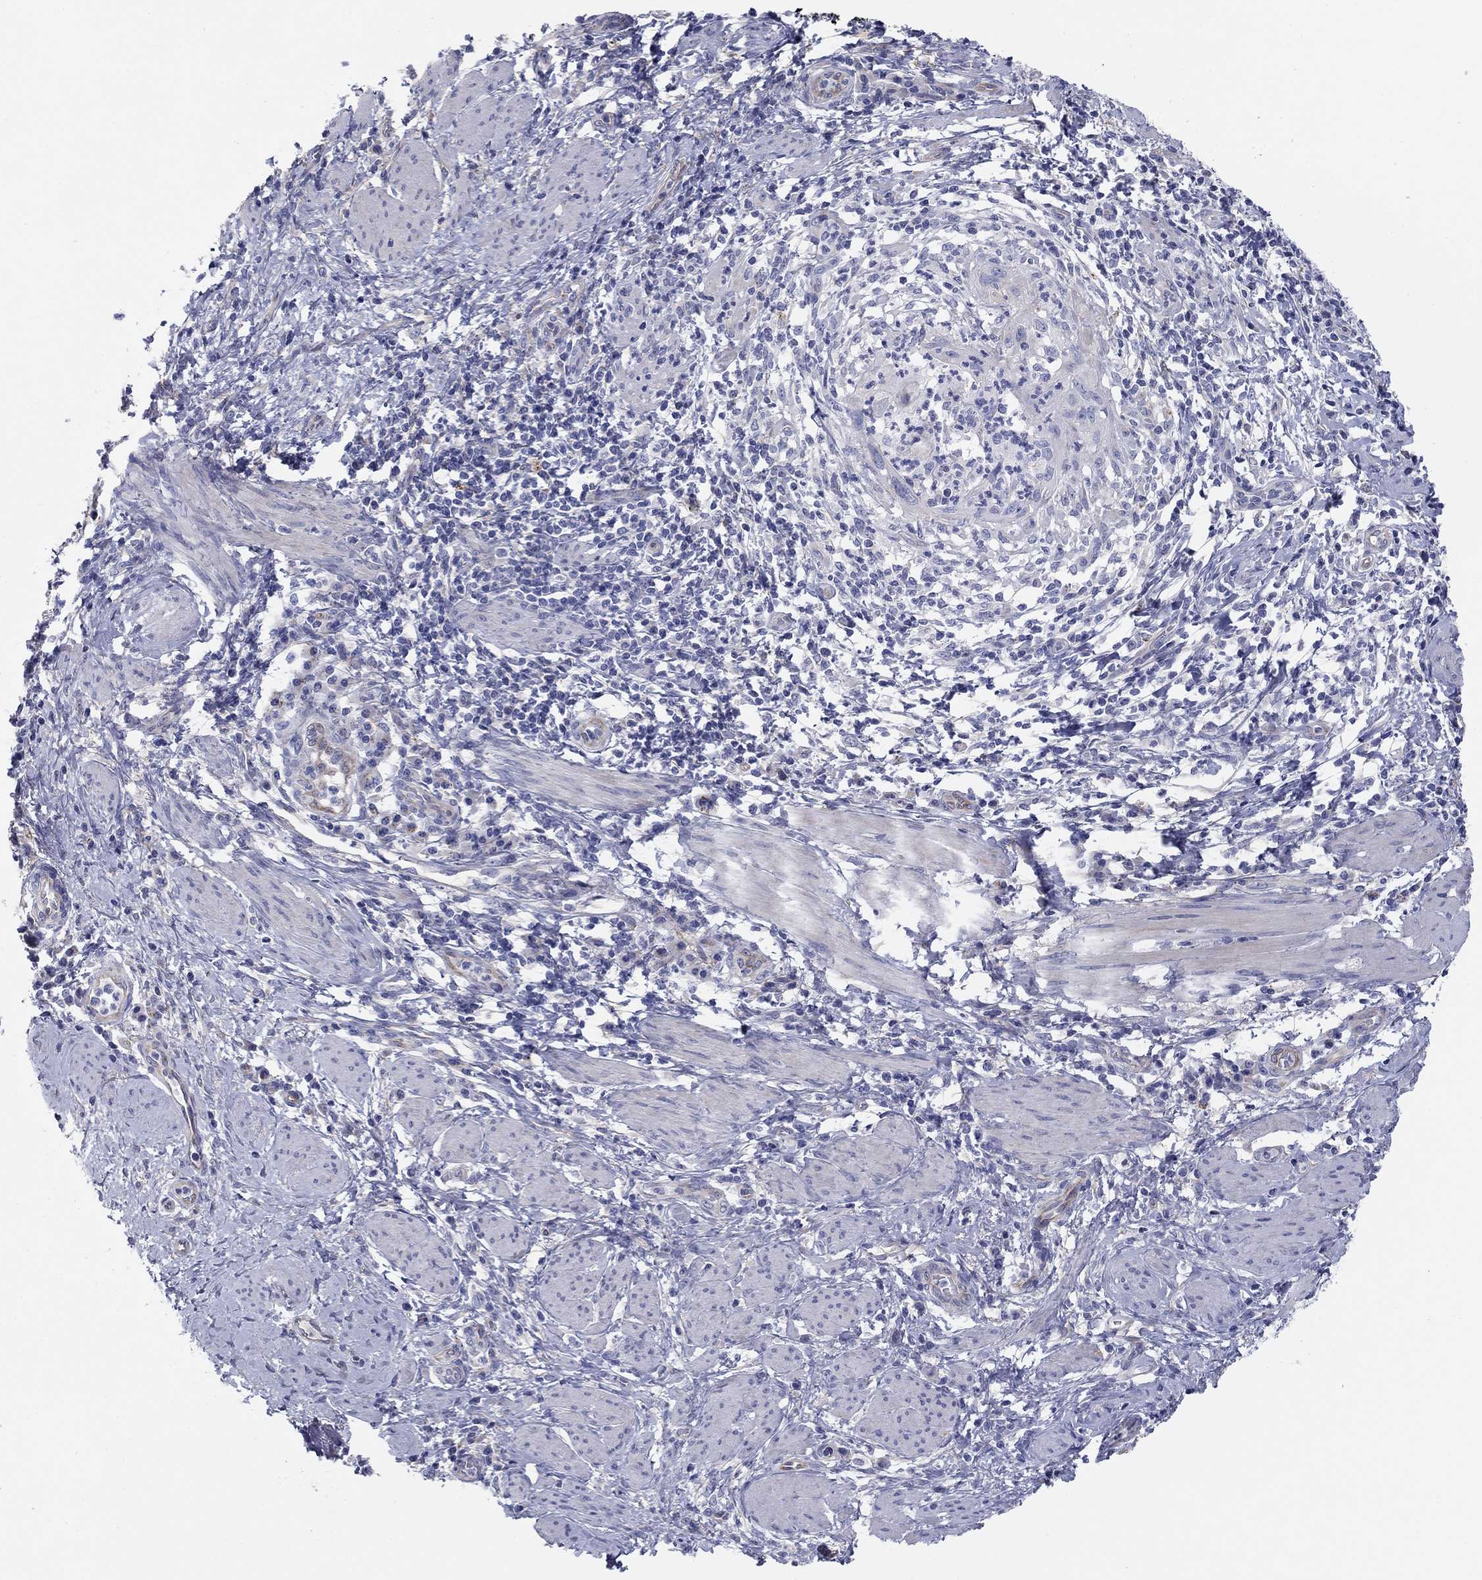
{"staining": {"intensity": "negative", "quantity": "none", "location": "none"}, "tissue": "cervical cancer", "cell_type": "Tumor cells", "image_type": "cancer", "snomed": [{"axis": "morphology", "description": "Squamous cell carcinoma, NOS"}, {"axis": "topography", "description": "Cervix"}], "caption": "A high-resolution histopathology image shows immunohistochemistry (IHC) staining of squamous cell carcinoma (cervical), which demonstrates no significant staining in tumor cells.", "gene": "SEPTIN3", "patient": {"sex": "female", "age": 26}}